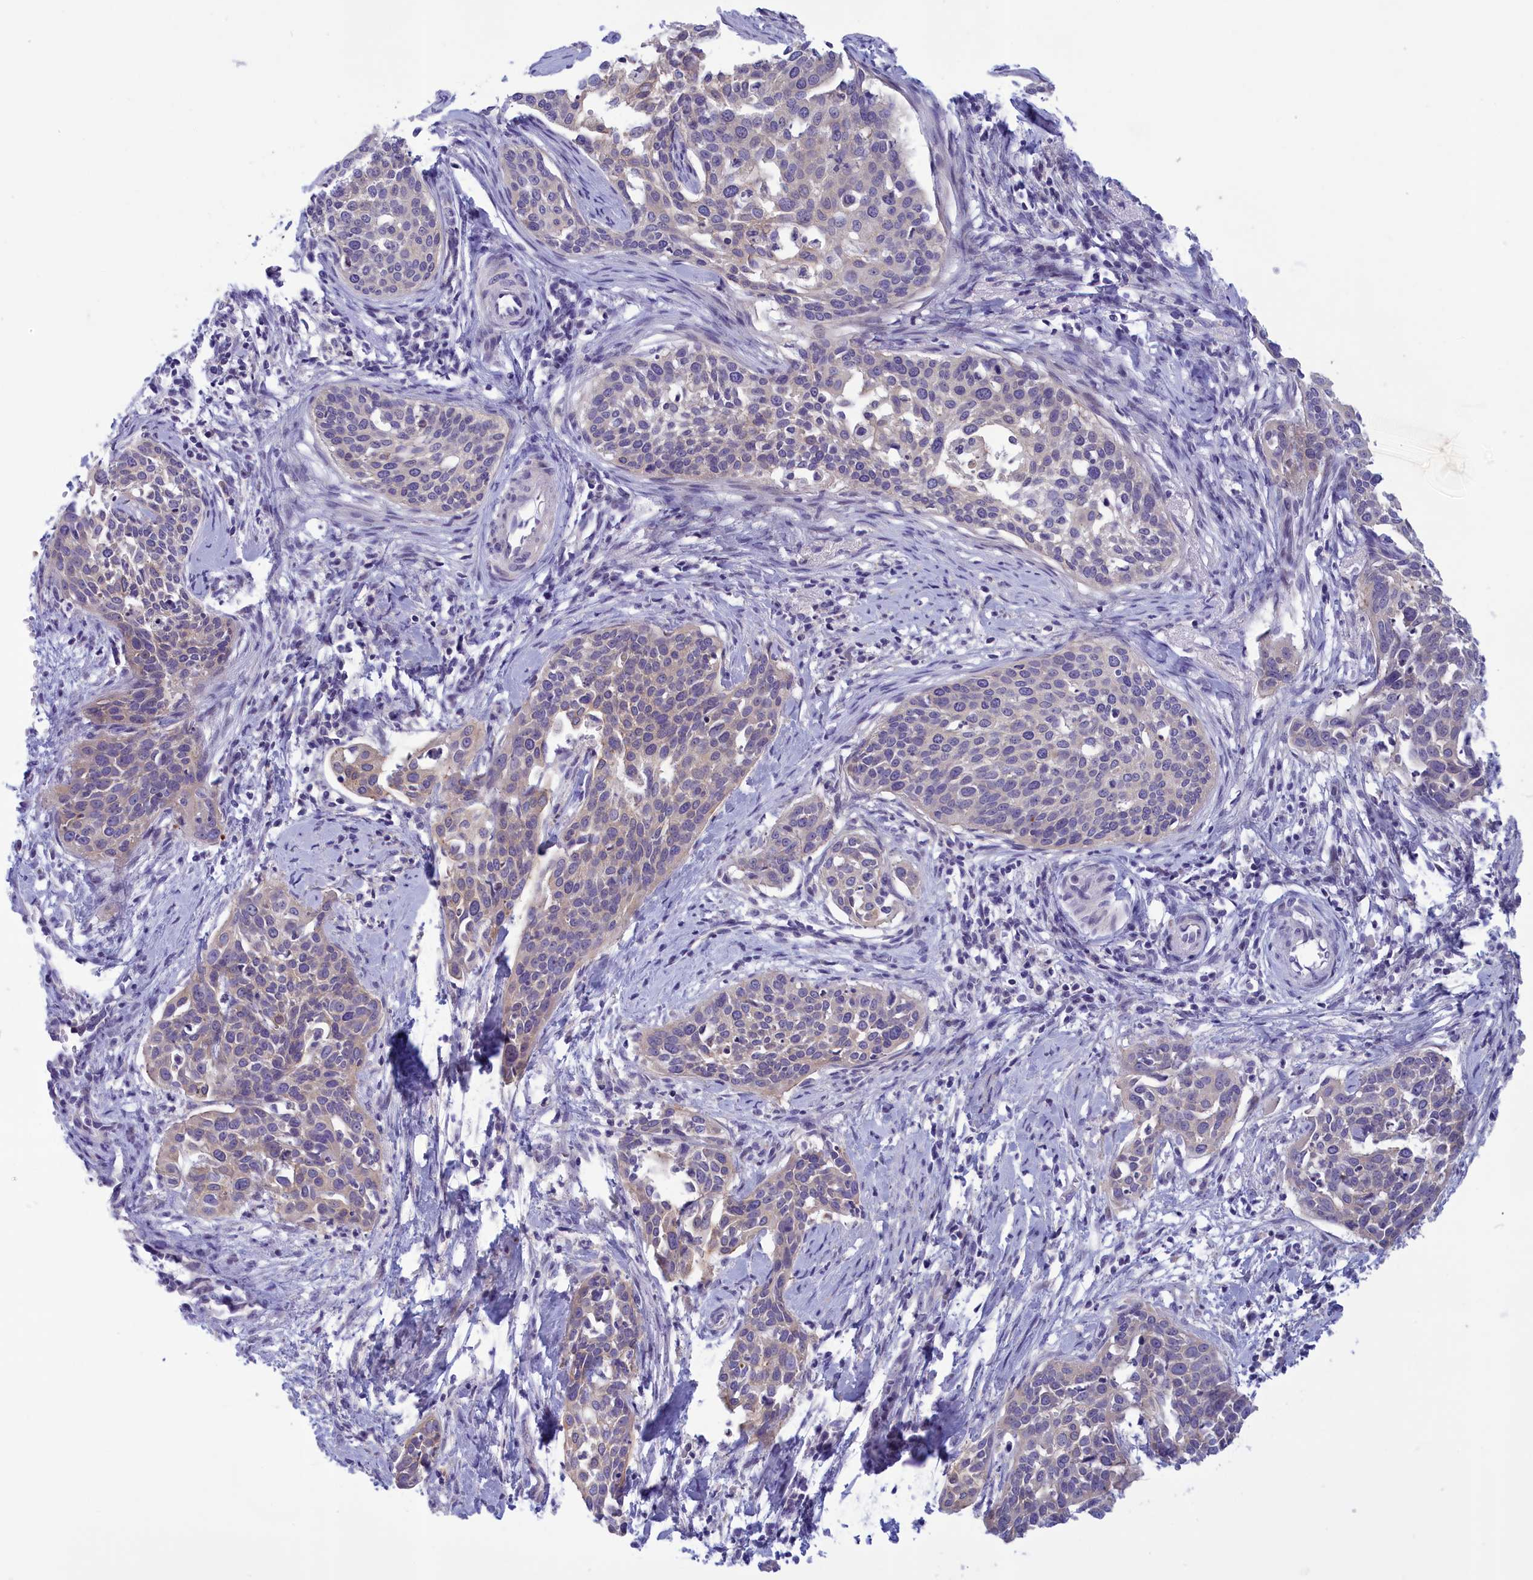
{"staining": {"intensity": "weak", "quantity": "<25%", "location": "cytoplasmic/membranous"}, "tissue": "cervical cancer", "cell_type": "Tumor cells", "image_type": "cancer", "snomed": [{"axis": "morphology", "description": "Squamous cell carcinoma, NOS"}, {"axis": "topography", "description": "Cervix"}], "caption": "Immunohistochemistry (IHC) image of human cervical cancer (squamous cell carcinoma) stained for a protein (brown), which demonstrates no staining in tumor cells.", "gene": "CORO2A", "patient": {"sex": "female", "age": 44}}